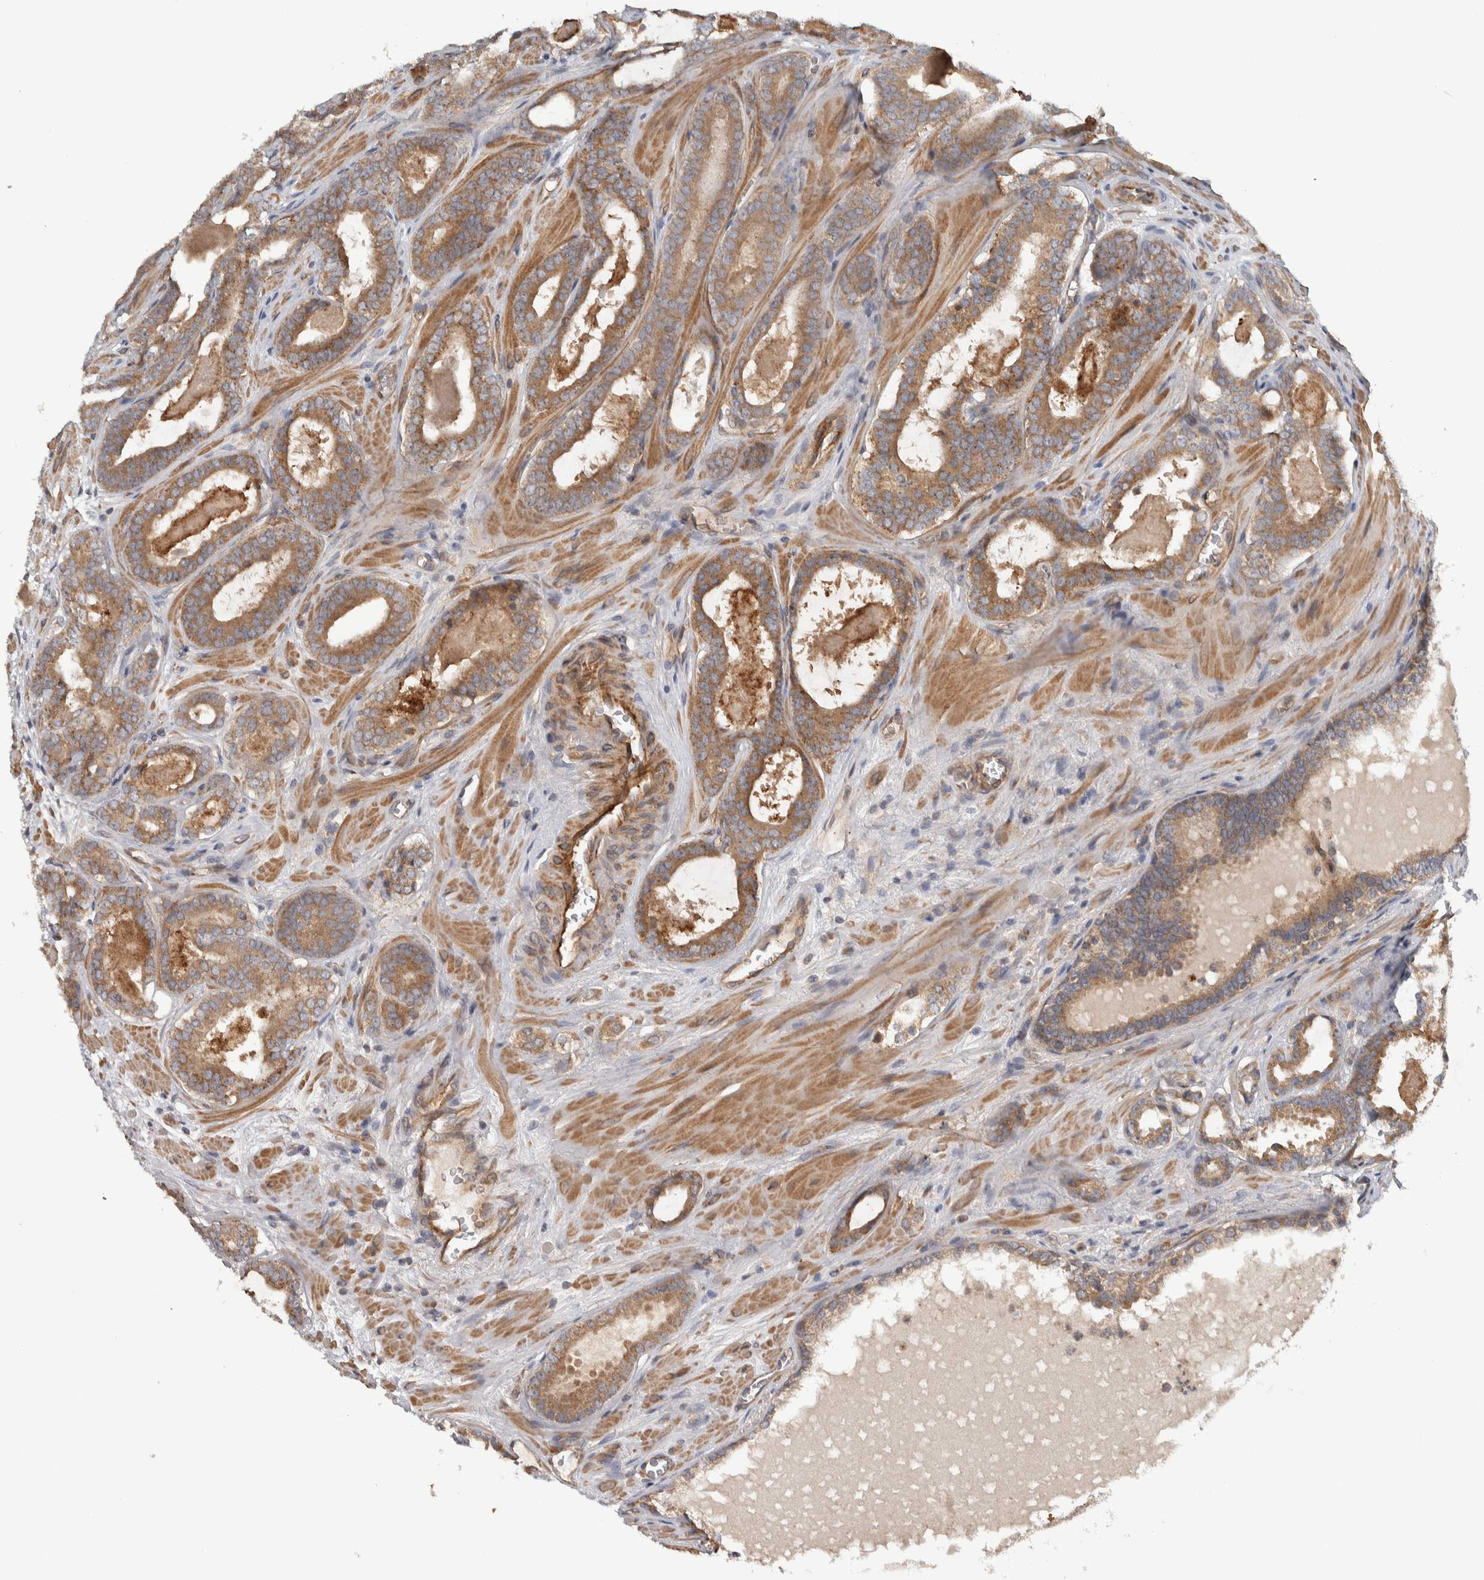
{"staining": {"intensity": "moderate", "quantity": ">75%", "location": "cytoplasmic/membranous"}, "tissue": "prostate cancer", "cell_type": "Tumor cells", "image_type": "cancer", "snomed": [{"axis": "morphology", "description": "Adenocarcinoma, High grade"}, {"axis": "topography", "description": "Prostate"}], "caption": "Tumor cells reveal medium levels of moderate cytoplasmic/membranous staining in about >75% of cells in human prostate cancer (high-grade adenocarcinoma).", "gene": "TBC1D31", "patient": {"sex": "male", "age": 60}}